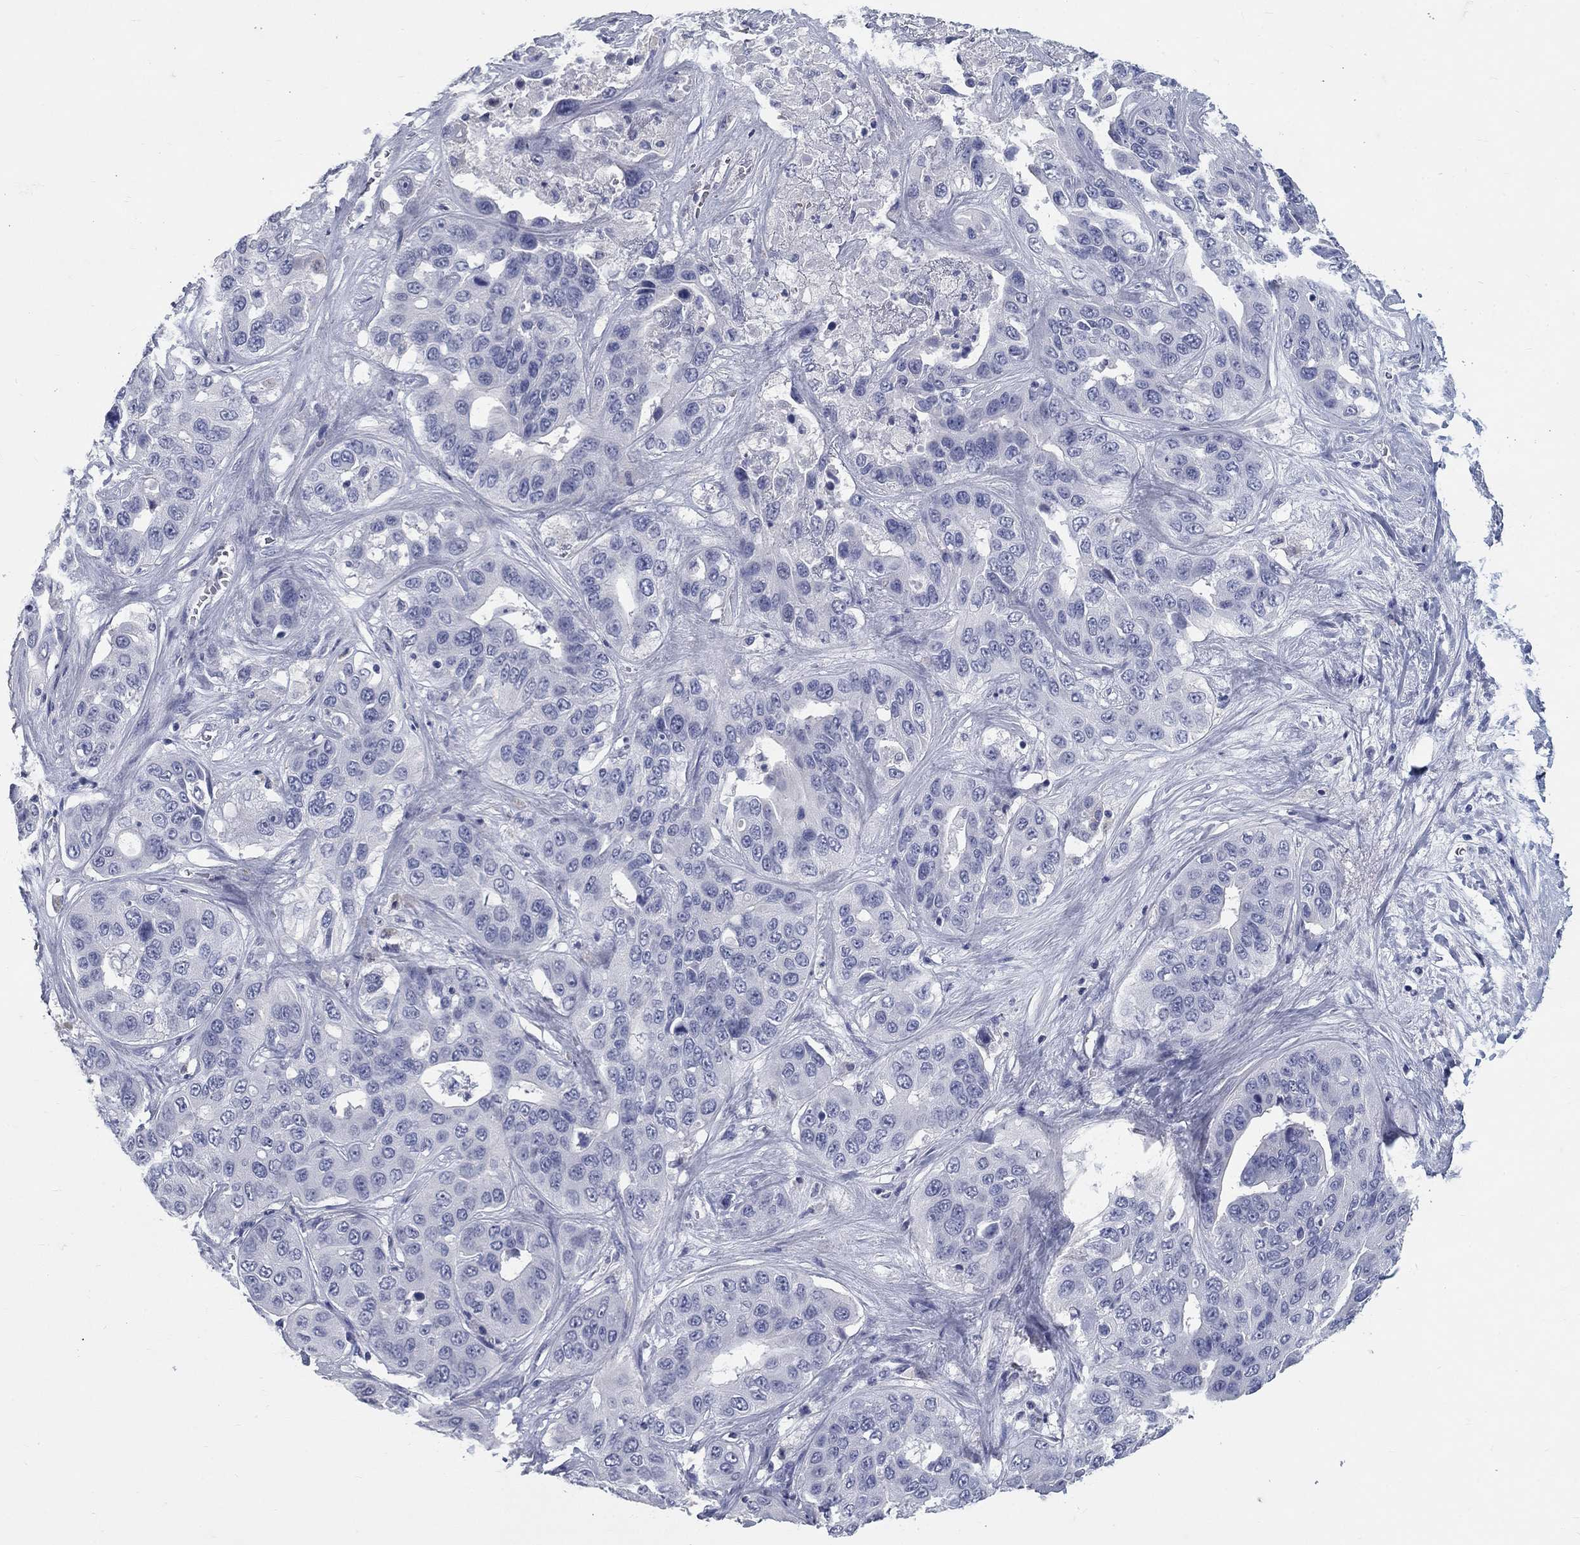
{"staining": {"intensity": "negative", "quantity": "none", "location": "none"}, "tissue": "liver cancer", "cell_type": "Tumor cells", "image_type": "cancer", "snomed": [{"axis": "morphology", "description": "Cholangiocarcinoma"}, {"axis": "topography", "description": "Liver"}], "caption": "DAB (3,3'-diaminobenzidine) immunohistochemical staining of human cholangiocarcinoma (liver) shows no significant staining in tumor cells.", "gene": "ELAVL4", "patient": {"sex": "female", "age": 52}}